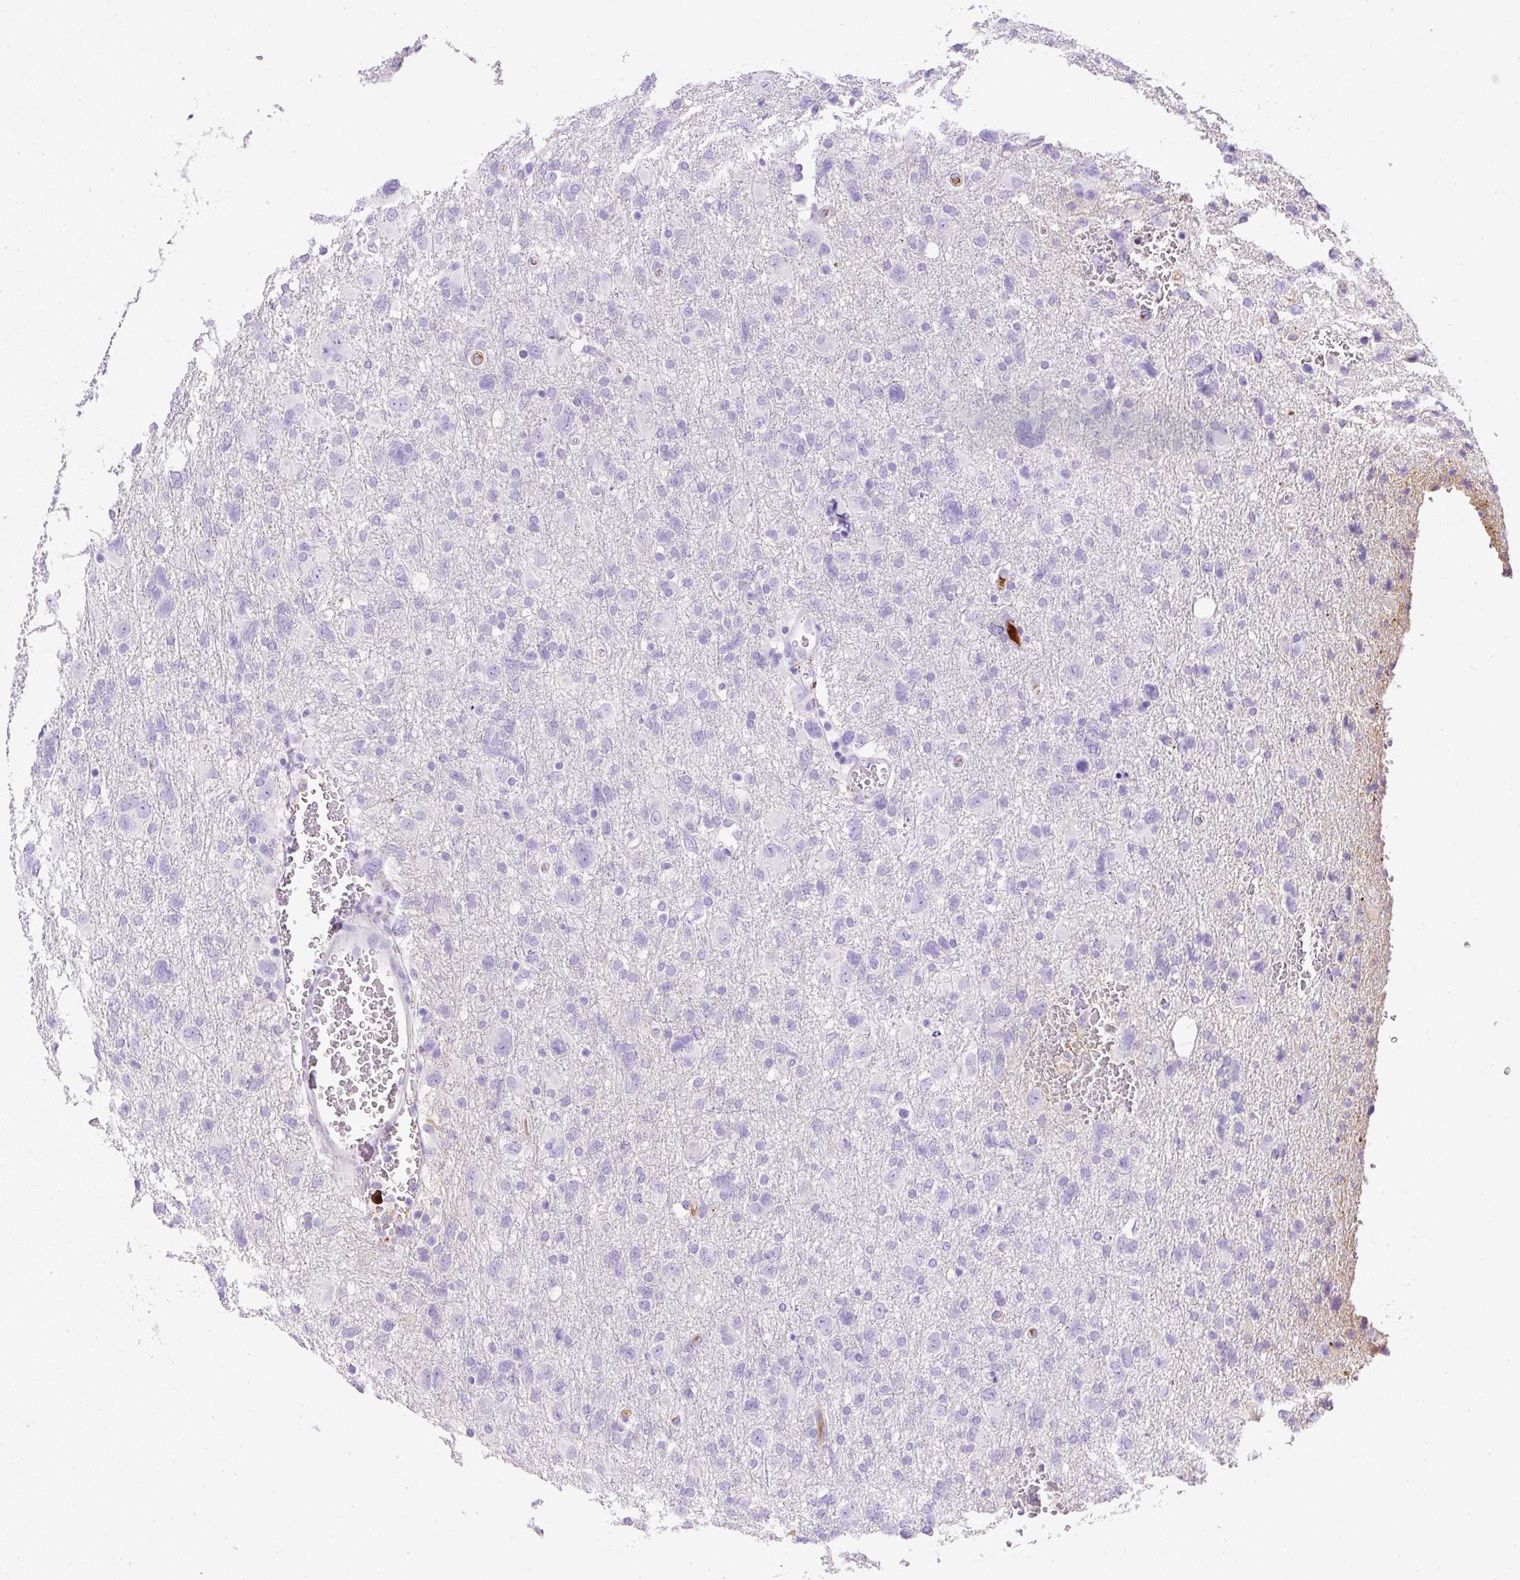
{"staining": {"intensity": "negative", "quantity": "none", "location": "none"}, "tissue": "glioma", "cell_type": "Tumor cells", "image_type": "cancer", "snomed": [{"axis": "morphology", "description": "Glioma, malignant, High grade"}, {"axis": "topography", "description": "Brain"}], "caption": "High power microscopy image of an IHC photomicrograph of malignant glioma (high-grade), revealing no significant positivity in tumor cells.", "gene": "APCS", "patient": {"sex": "male", "age": 61}}